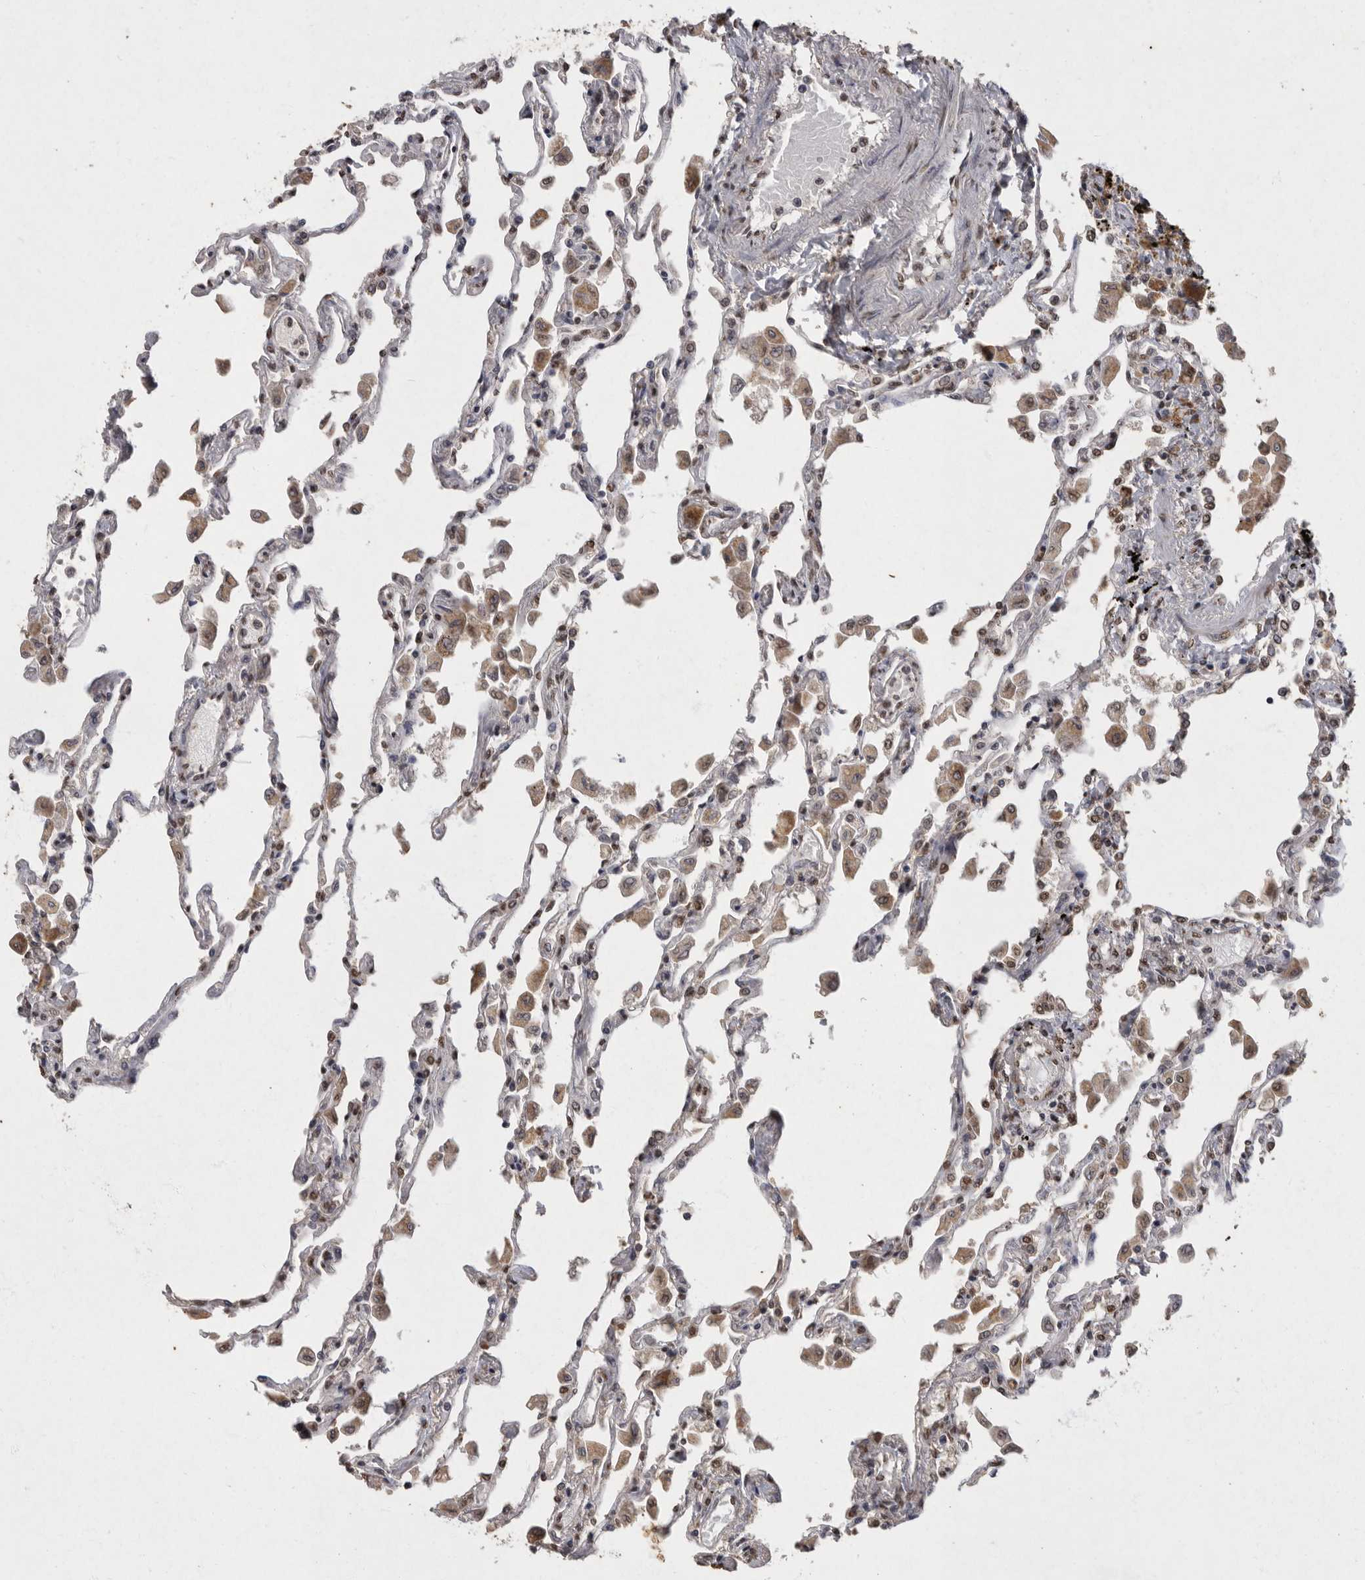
{"staining": {"intensity": "moderate", "quantity": "25%-75%", "location": "nuclear"}, "tissue": "lung", "cell_type": "Alveolar cells", "image_type": "normal", "snomed": [{"axis": "morphology", "description": "Normal tissue, NOS"}, {"axis": "topography", "description": "Bronchus"}, {"axis": "topography", "description": "Lung"}], "caption": "This image exhibits immunohistochemistry staining of normal lung, with medium moderate nuclear expression in approximately 25%-75% of alveolar cells.", "gene": "NBL1", "patient": {"sex": "female", "age": 49}}